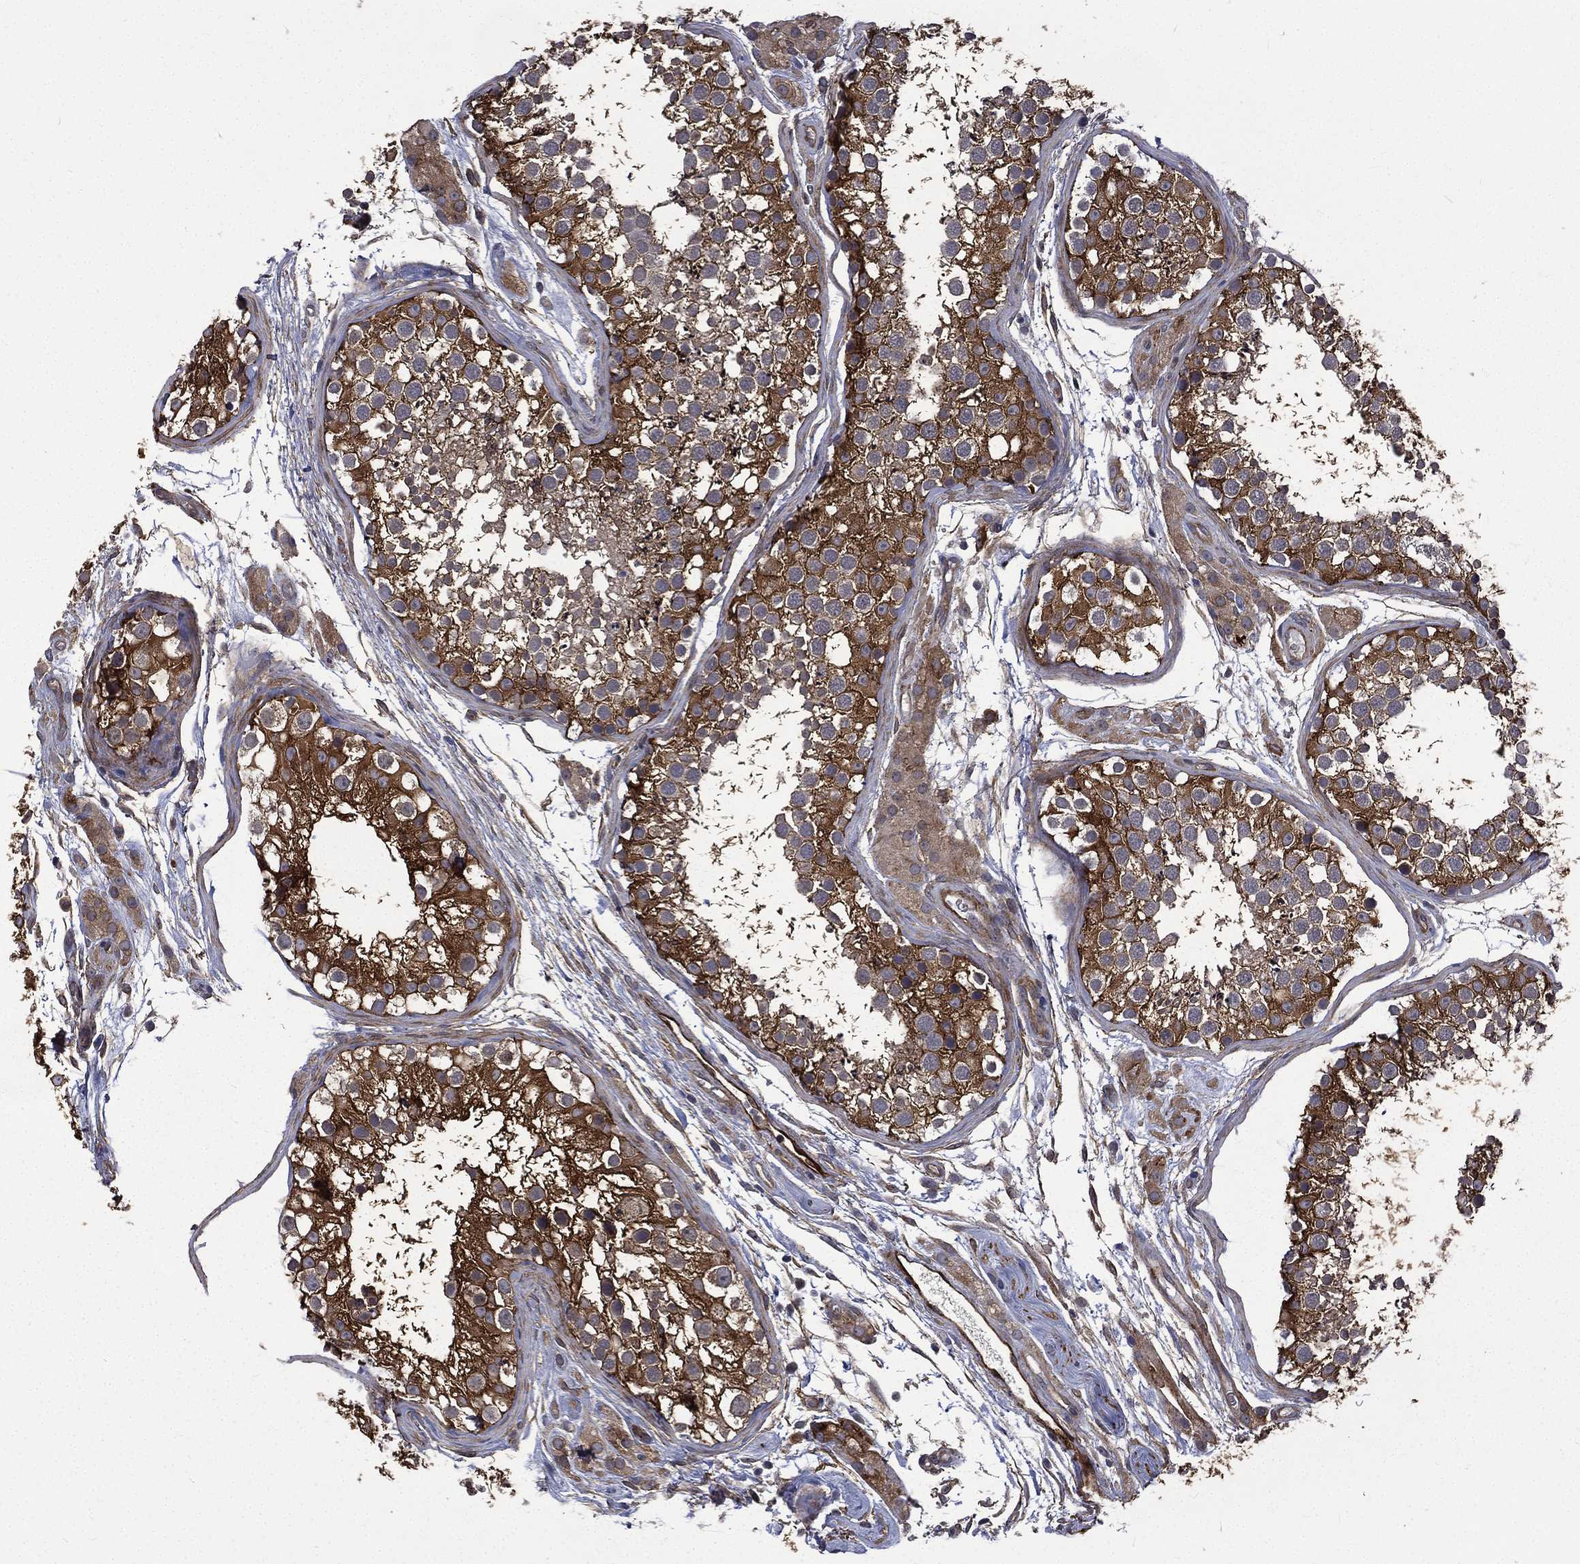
{"staining": {"intensity": "strong", "quantity": "25%-75%", "location": "cytoplasmic/membranous"}, "tissue": "testis", "cell_type": "Cells in seminiferous ducts", "image_type": "normal", "snomed": [{"axis": "morphology", "description": "Normal tissue, NOS"}, {"axis": "topography", "description": "Testis"}], "caption": "Immunohistochemical staining of unremarkable testis reveals strong cytoplasmic/membranous protein positivity in approximately 25%-75% of cells in seminiferous ducts.", "gene": "PPFIBP1", "patient": {"sex": "male", "age": 31}}